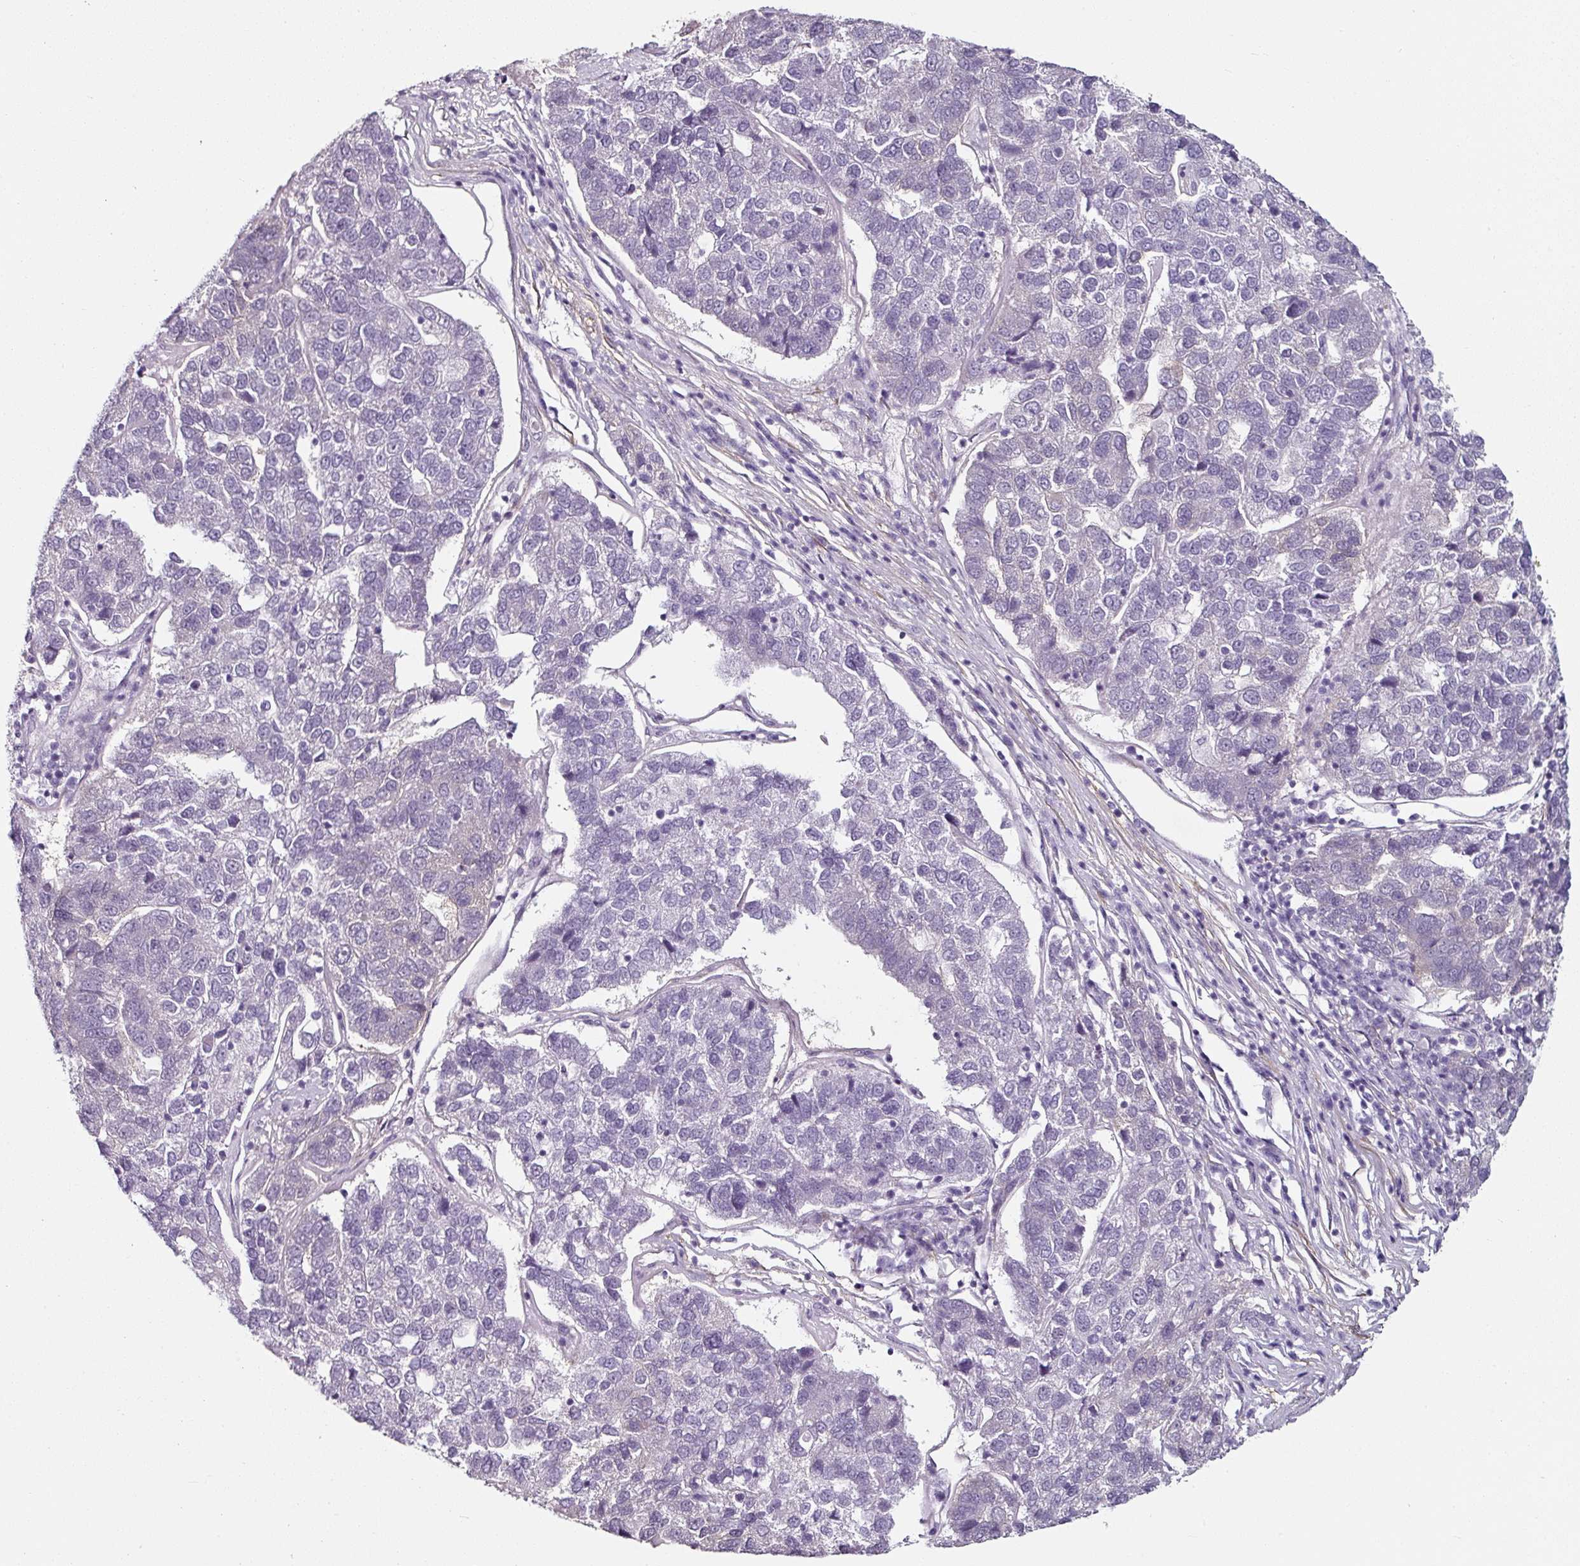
{"staining": {"intensity": "negative", "quantity": "none", "location": "none"}, "tissue": "pancreatic cancer", "cell_type": "Tumor cells", "image_type": "cancer", "snomed": [{"axis": "morphology", "description": "Adenocarcinoma, NOS"}, {"axis": "topography", "description": "Pancreas"}], "caption": "An image of pancreatic adenocarcinoma stained for a protein demonstrates no brown staining in tumor cells. Nuclei are stained in blue.", "gene": "CAP2", "patient": {"sex": "female", "age": 61}}